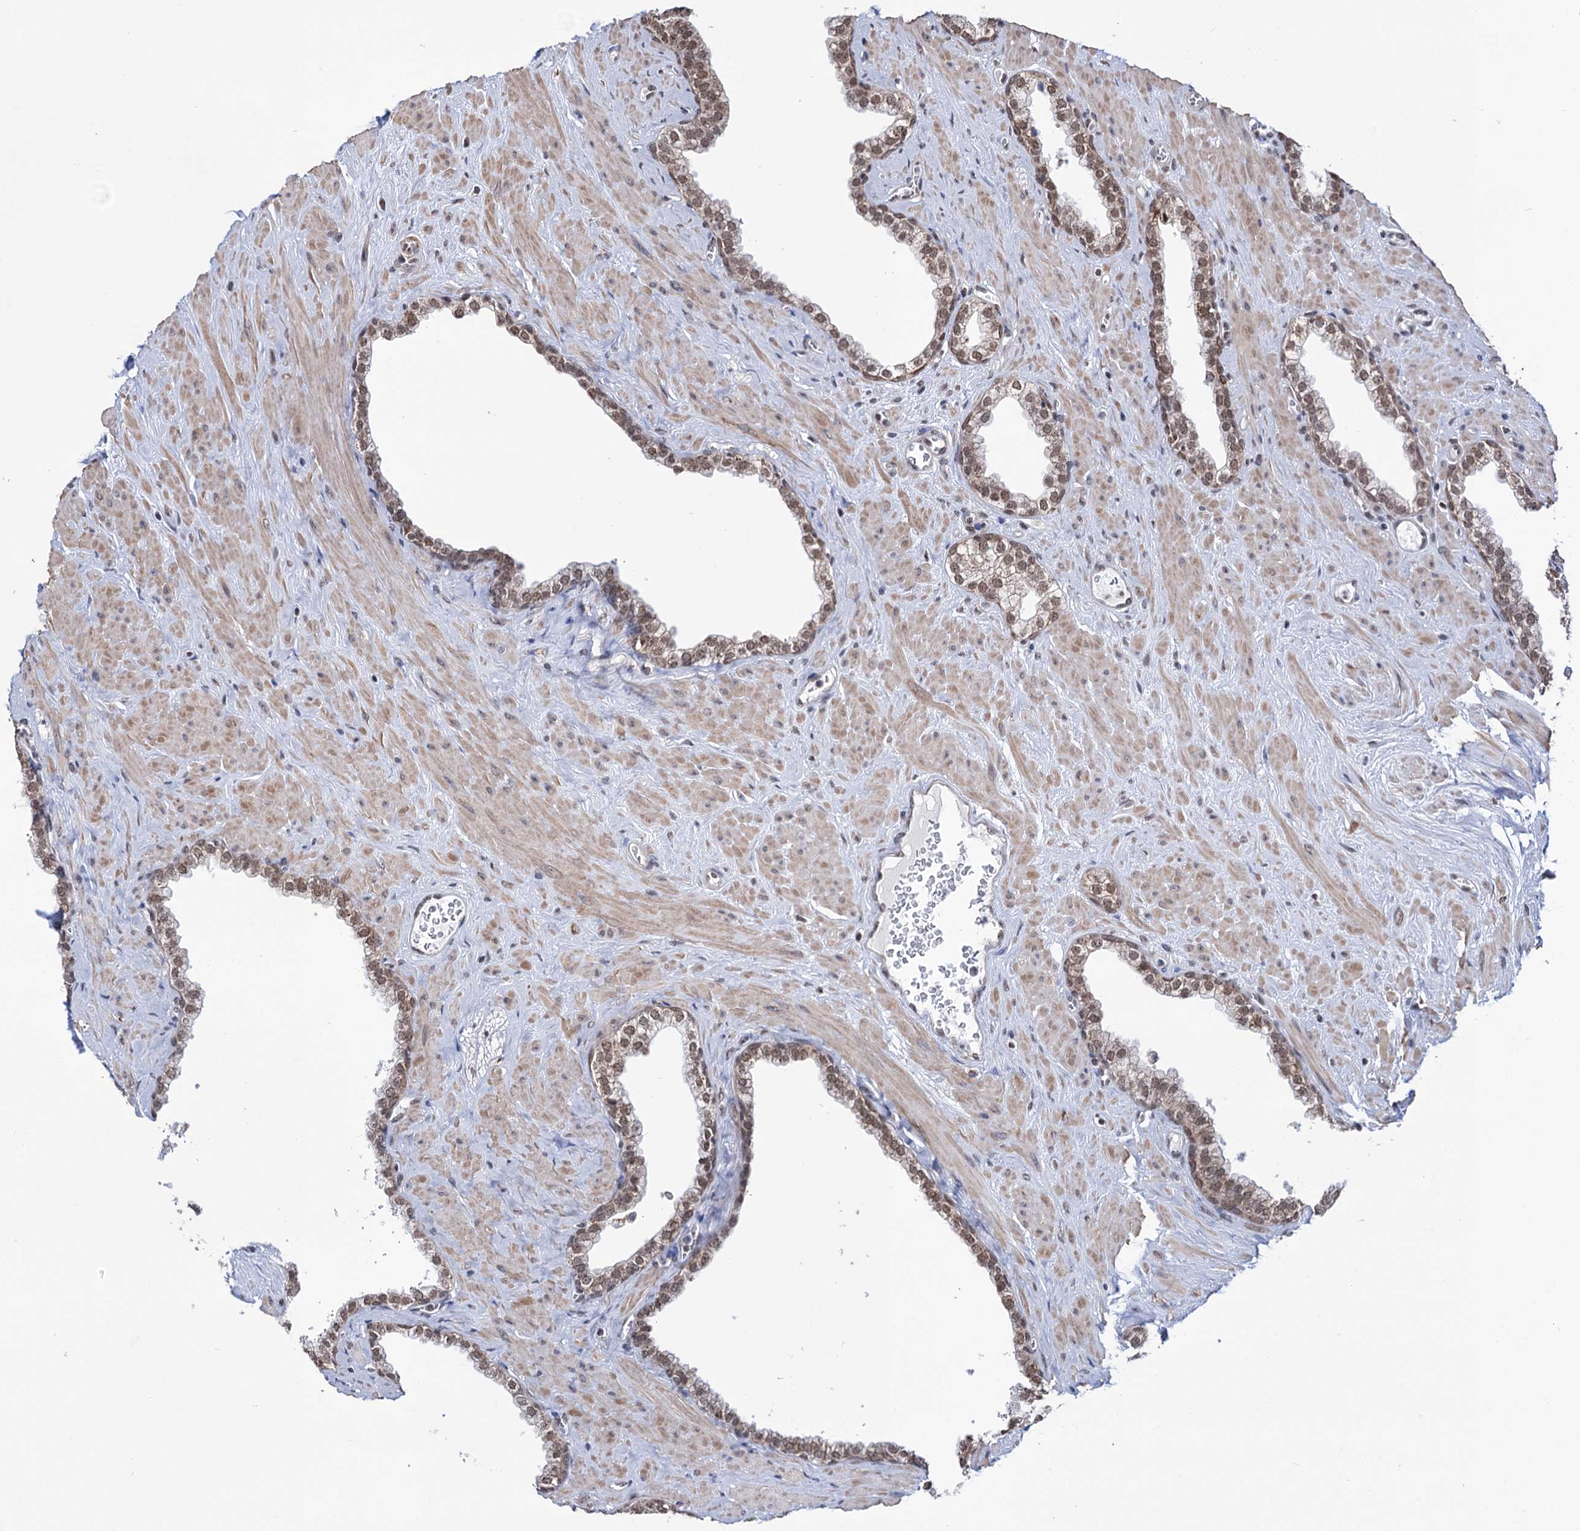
{"staining": {"intensity": "moderate", "quantity": "25%-75%", "location": "cytoplasmic/membranous,nuclear"}, "tissue": "prostate", "cell_type": "Glandular cells", "image_type": "normal", "snomed": [{"axis": "morphology", "description": "Normal tissue, NOS"}, {"axis": "morphology", "description": "Urothelial carcinoma, Low grade"}, {"axis": "topography", "description": "Urinary bladder"}, {"axis": "topography", "description": "Prostate"}], "caption": "Brown immunohistochemical staining in normal prostate exhibits moderate cytoplasmic/membranous,nuclear positivity in about 25%-75% of glandular cells. Immunohistochemistry stains the protein of interest in brown and the nuclei are stained blue.", "gene": "ABHD10", "patient": {"sex": "male", "age": 60}}